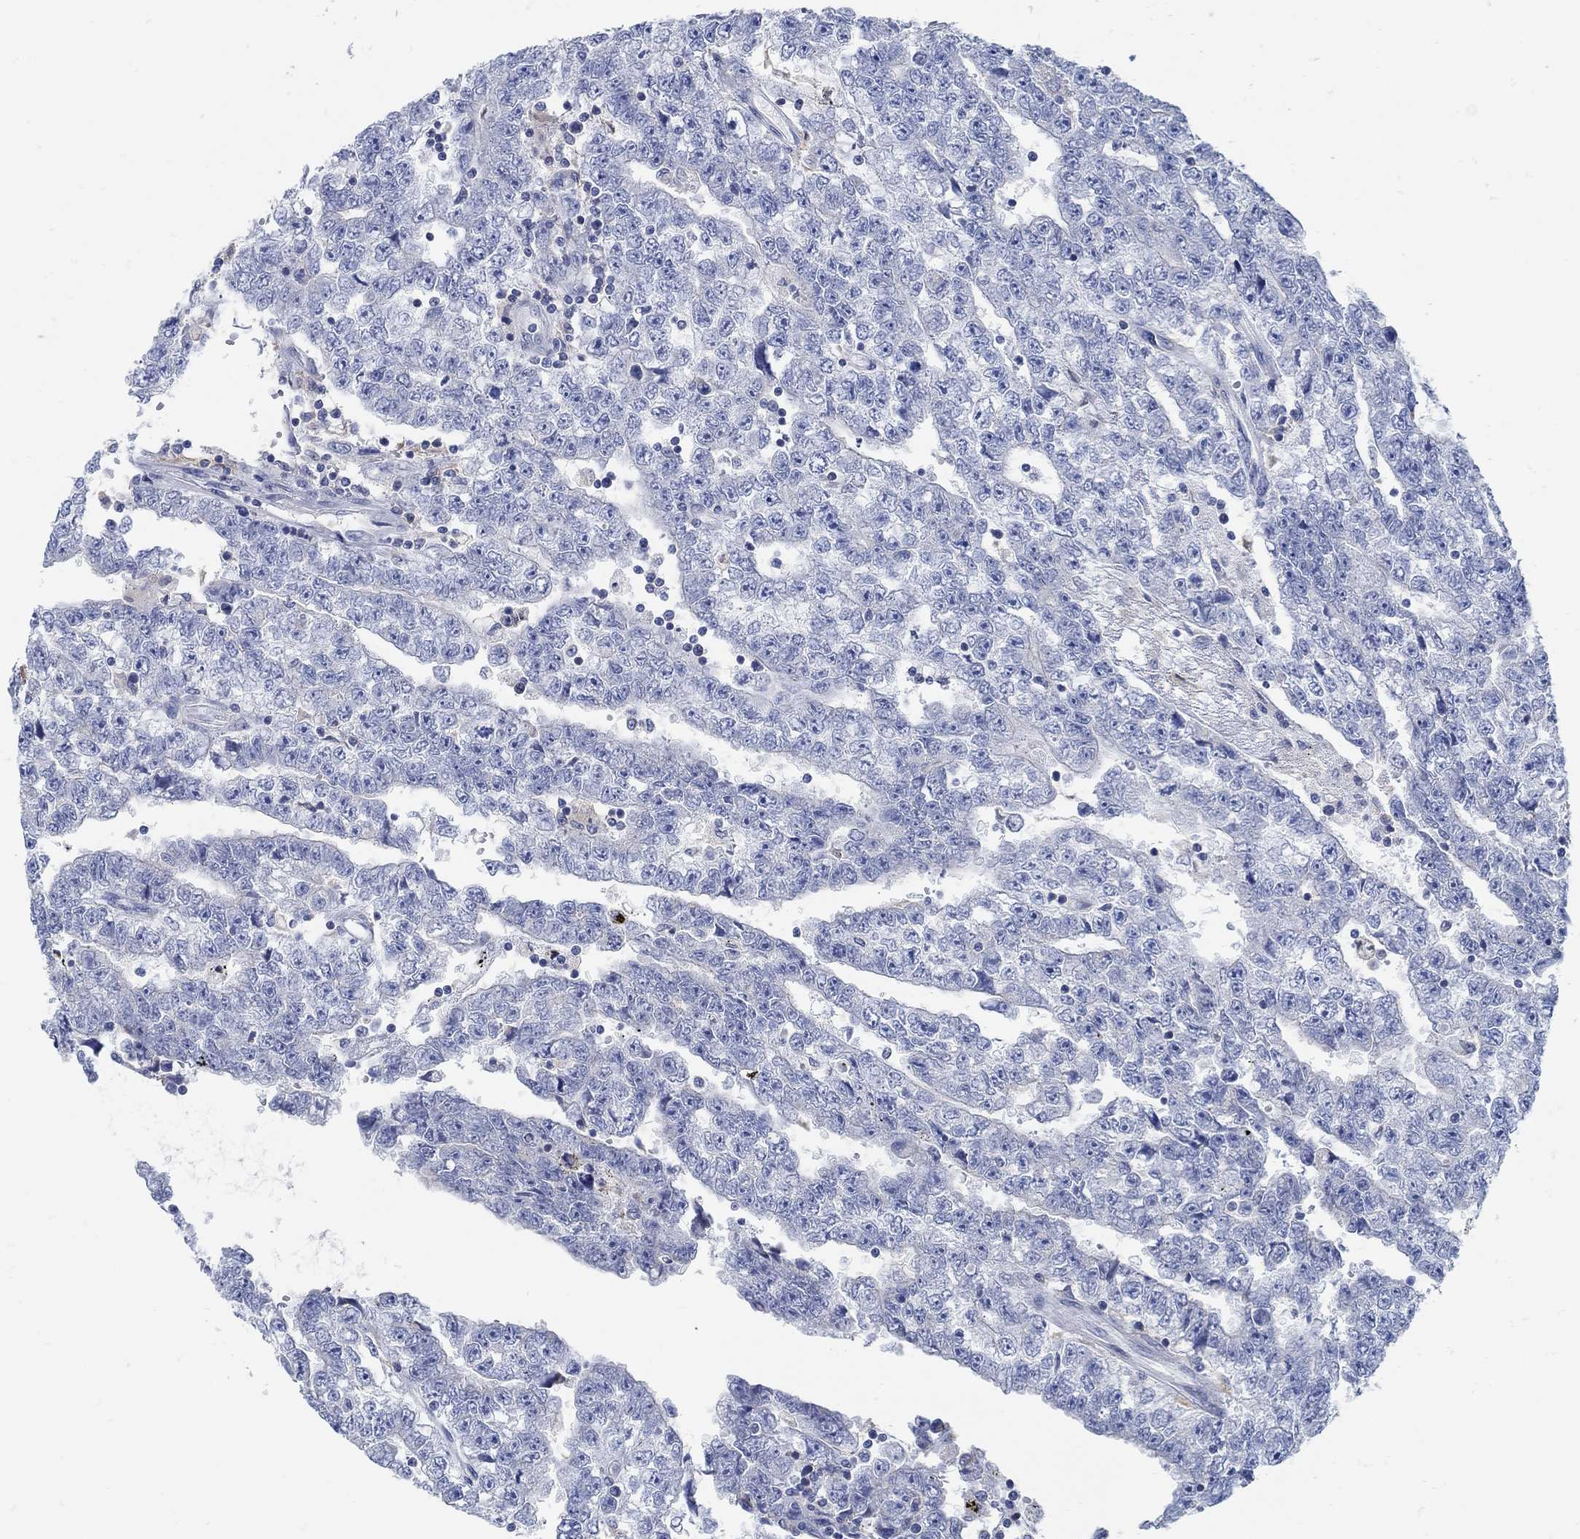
{"staining": {"intensity": "negative", "quantity": "none", "location": "none"}, "tissue": "testis cancer", "cell_type": "Tumor cells", "image_type": "cancer", "snomed": [{"axis": "morphology", "description": "Carcinoma, Embryonal, NOS"}, {"axis": "topography", "description": "Testis"}], "caption": "Immunohistochemical staining of testis cancer (embryonal carcinoma) exhibits no significant staining in tumor cells.", "gene": "ZFAND4", "patient": {"sex": "male", "age": 25}}